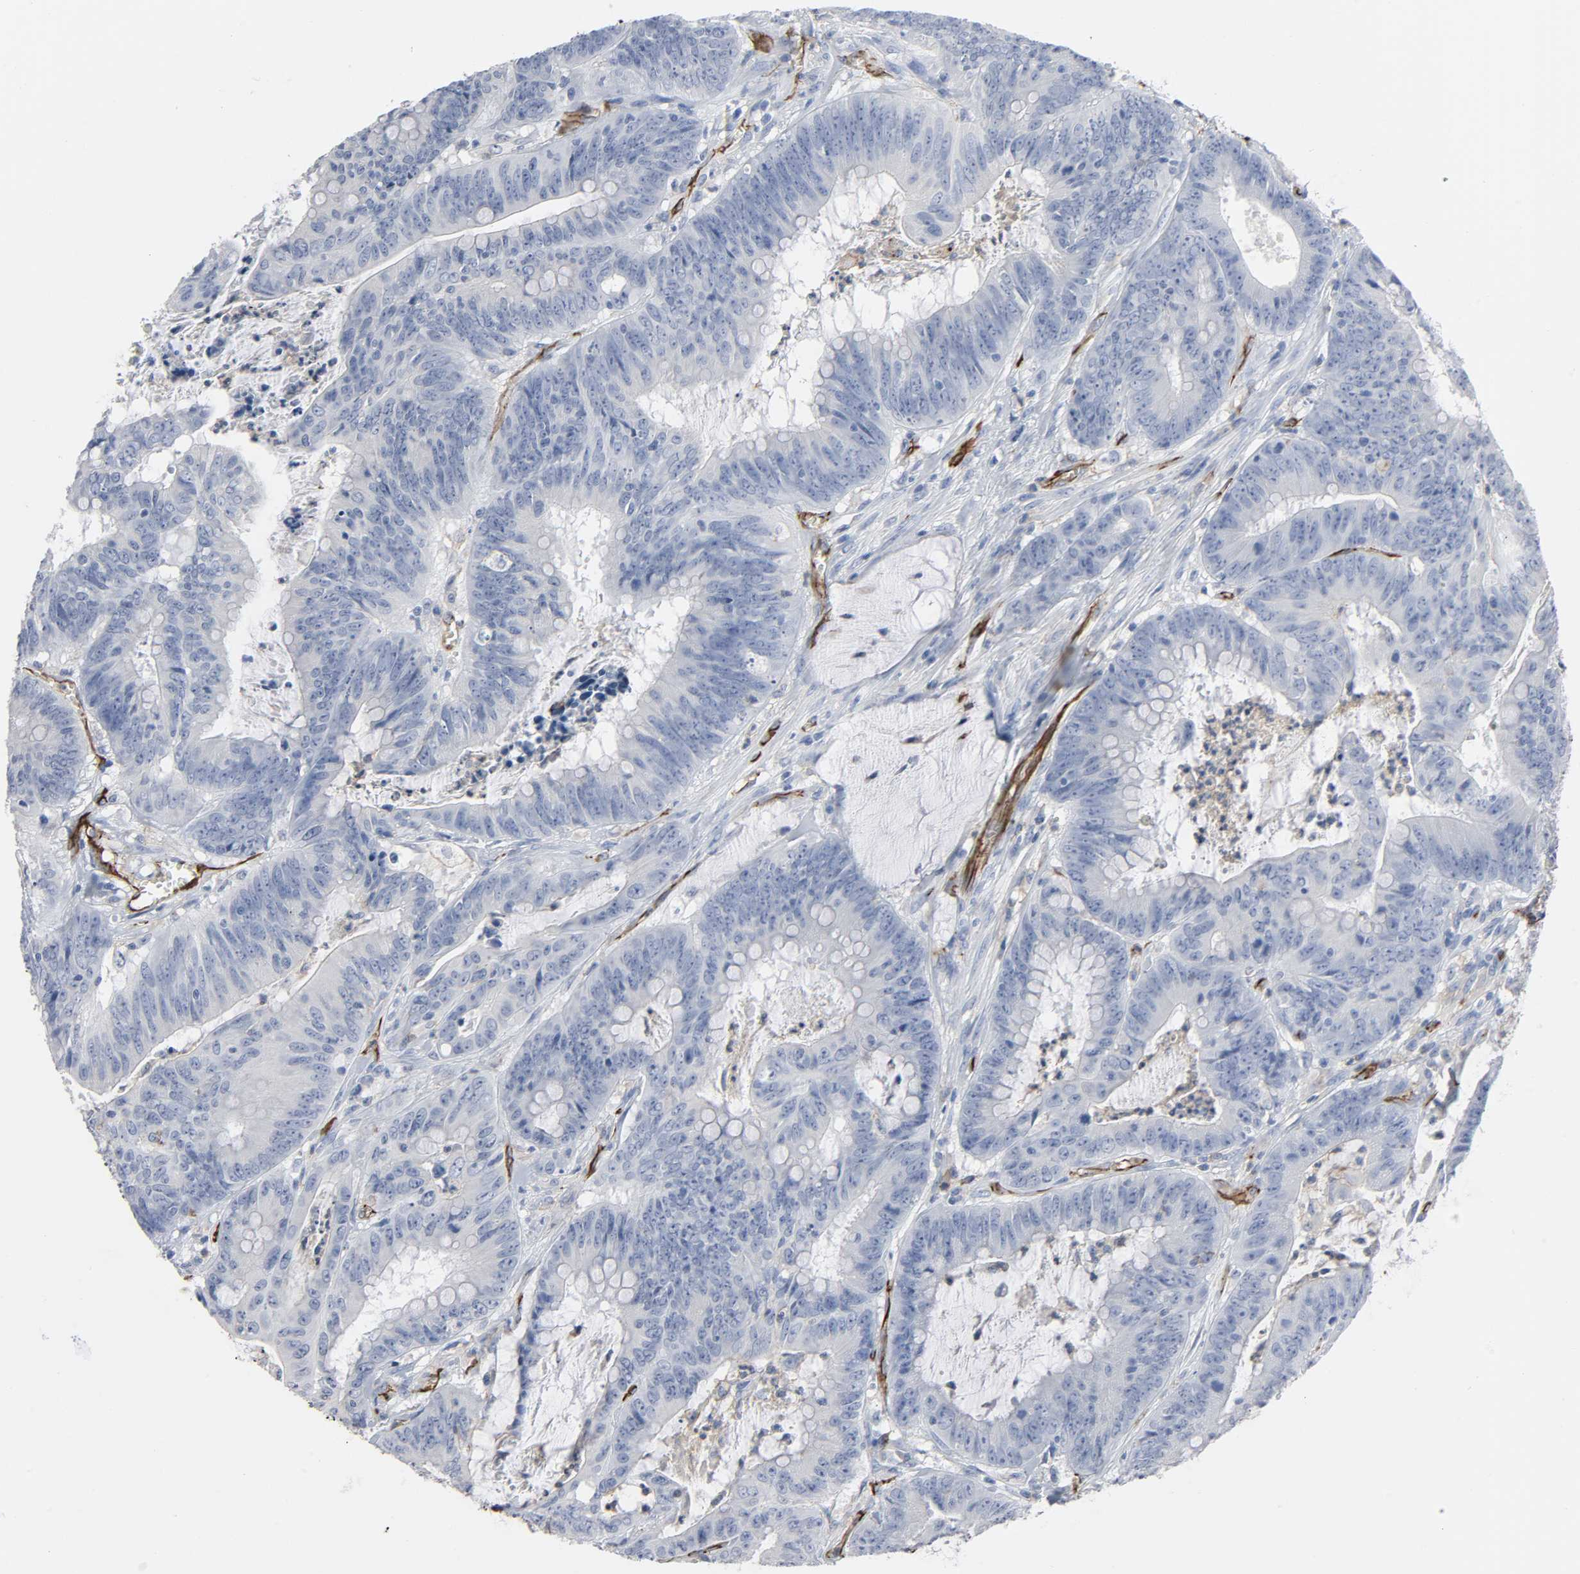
{"staining": {"intensity": "negative", "quantity": "none", "location": "none"}, "tissue": "colorectal cancer", "cell_type": "Tumor cells", "image_type": "cancer", "snomed": [{"axis": "morphology", "description": "Adenocarcinoma, NOS"}, {"axis": "topography", "description": "Colon"}], "caption": "An IHC image of colorectal cancer is shown. There is no staining in tumor cells of colorectal cancer.", "gene": "PECAM1", "patient": {"sex": "male", "age": 45}}